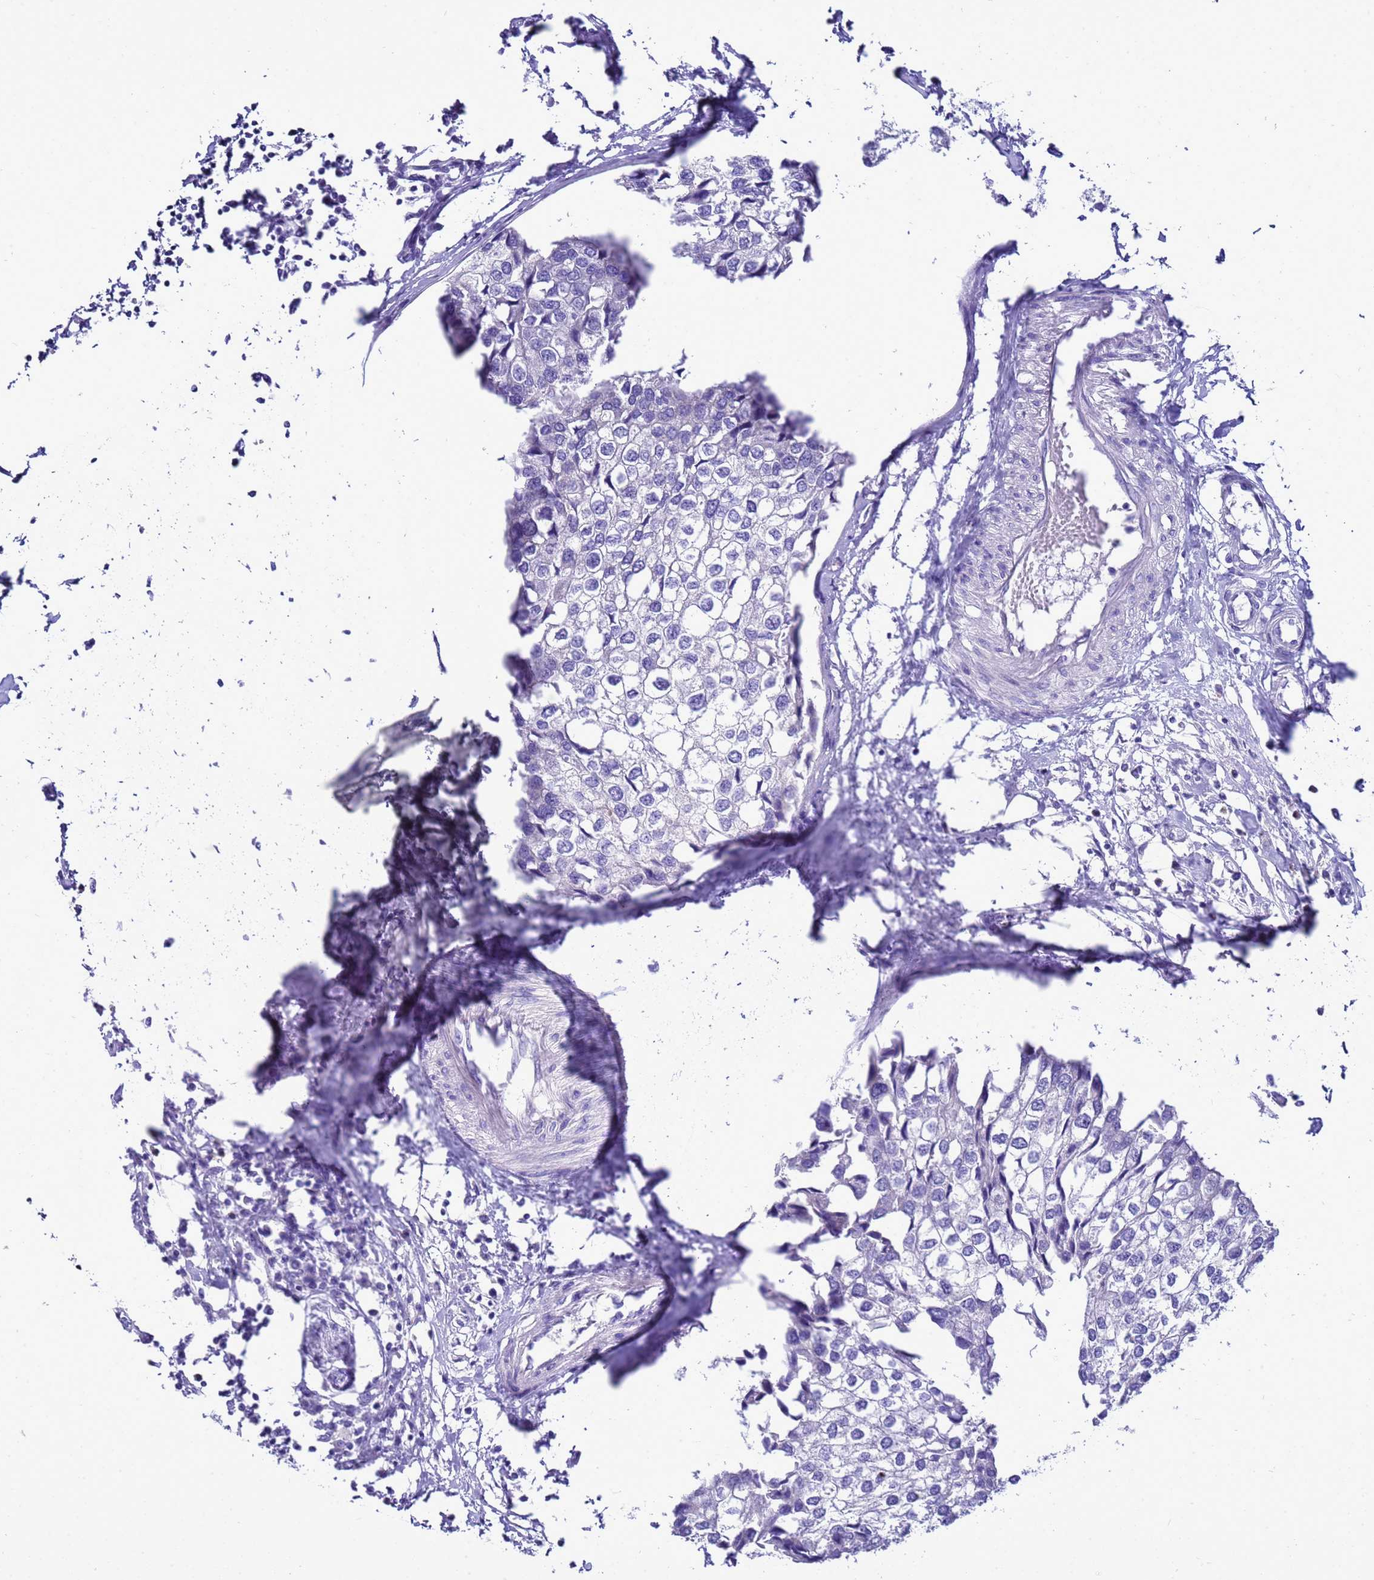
{"staining": {"intensity": "negative", "quantity": "none", "location": "none"}, "tissue": "urothelial cancer", "cell_type": "Tumor cells", "image_type": "cancer", "snomed": [{"axis": "morphology", "description": "Urothelial carcinoma, High grade"}, {"axis": "topography", "description": "Urinary bladder"}], "caption": "Tumor cells are negative for brown protein staining in urothelial cancer.", "gene": "BEST2", "patient": {"sex": "male", "age": 64}}